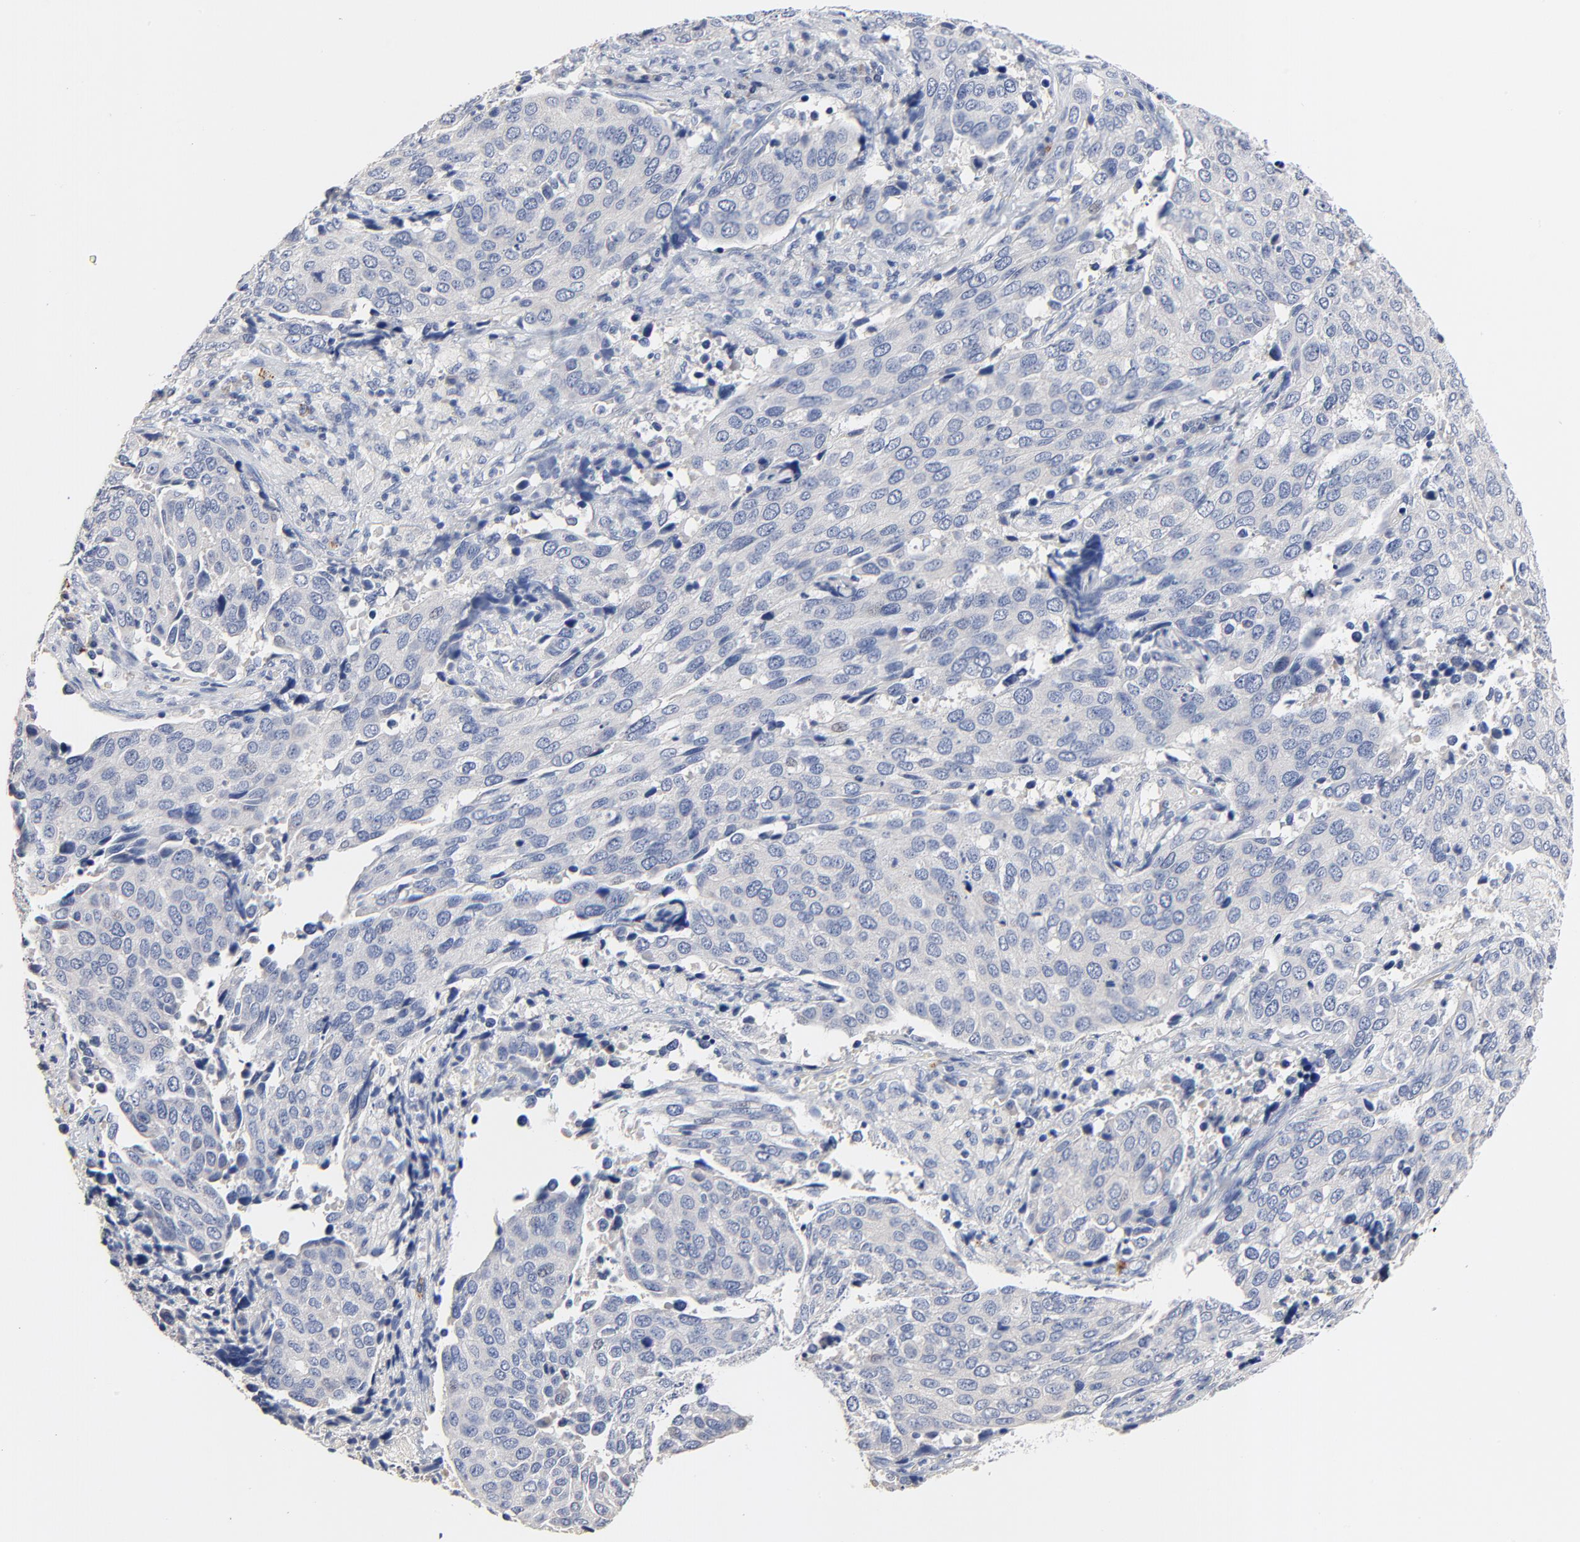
{"staining": {"intensity": "negative", "quantity": "none", "location": "none"}, "tissue": "cervical cancer", "cell_type": "Tumor cells", "image_type": "cancer", "snomed": [{"axis": "morphology", "description": "Squamous cell carcinoma, NOS"}, {"axis": "topography", "description": "Cervix"}], "caption": "Immunohistochemistry of human cervical cancer displays no expression in tumor cells.", "gene": "FBXL5", "patient": {"sex": "female", "age": 54}}